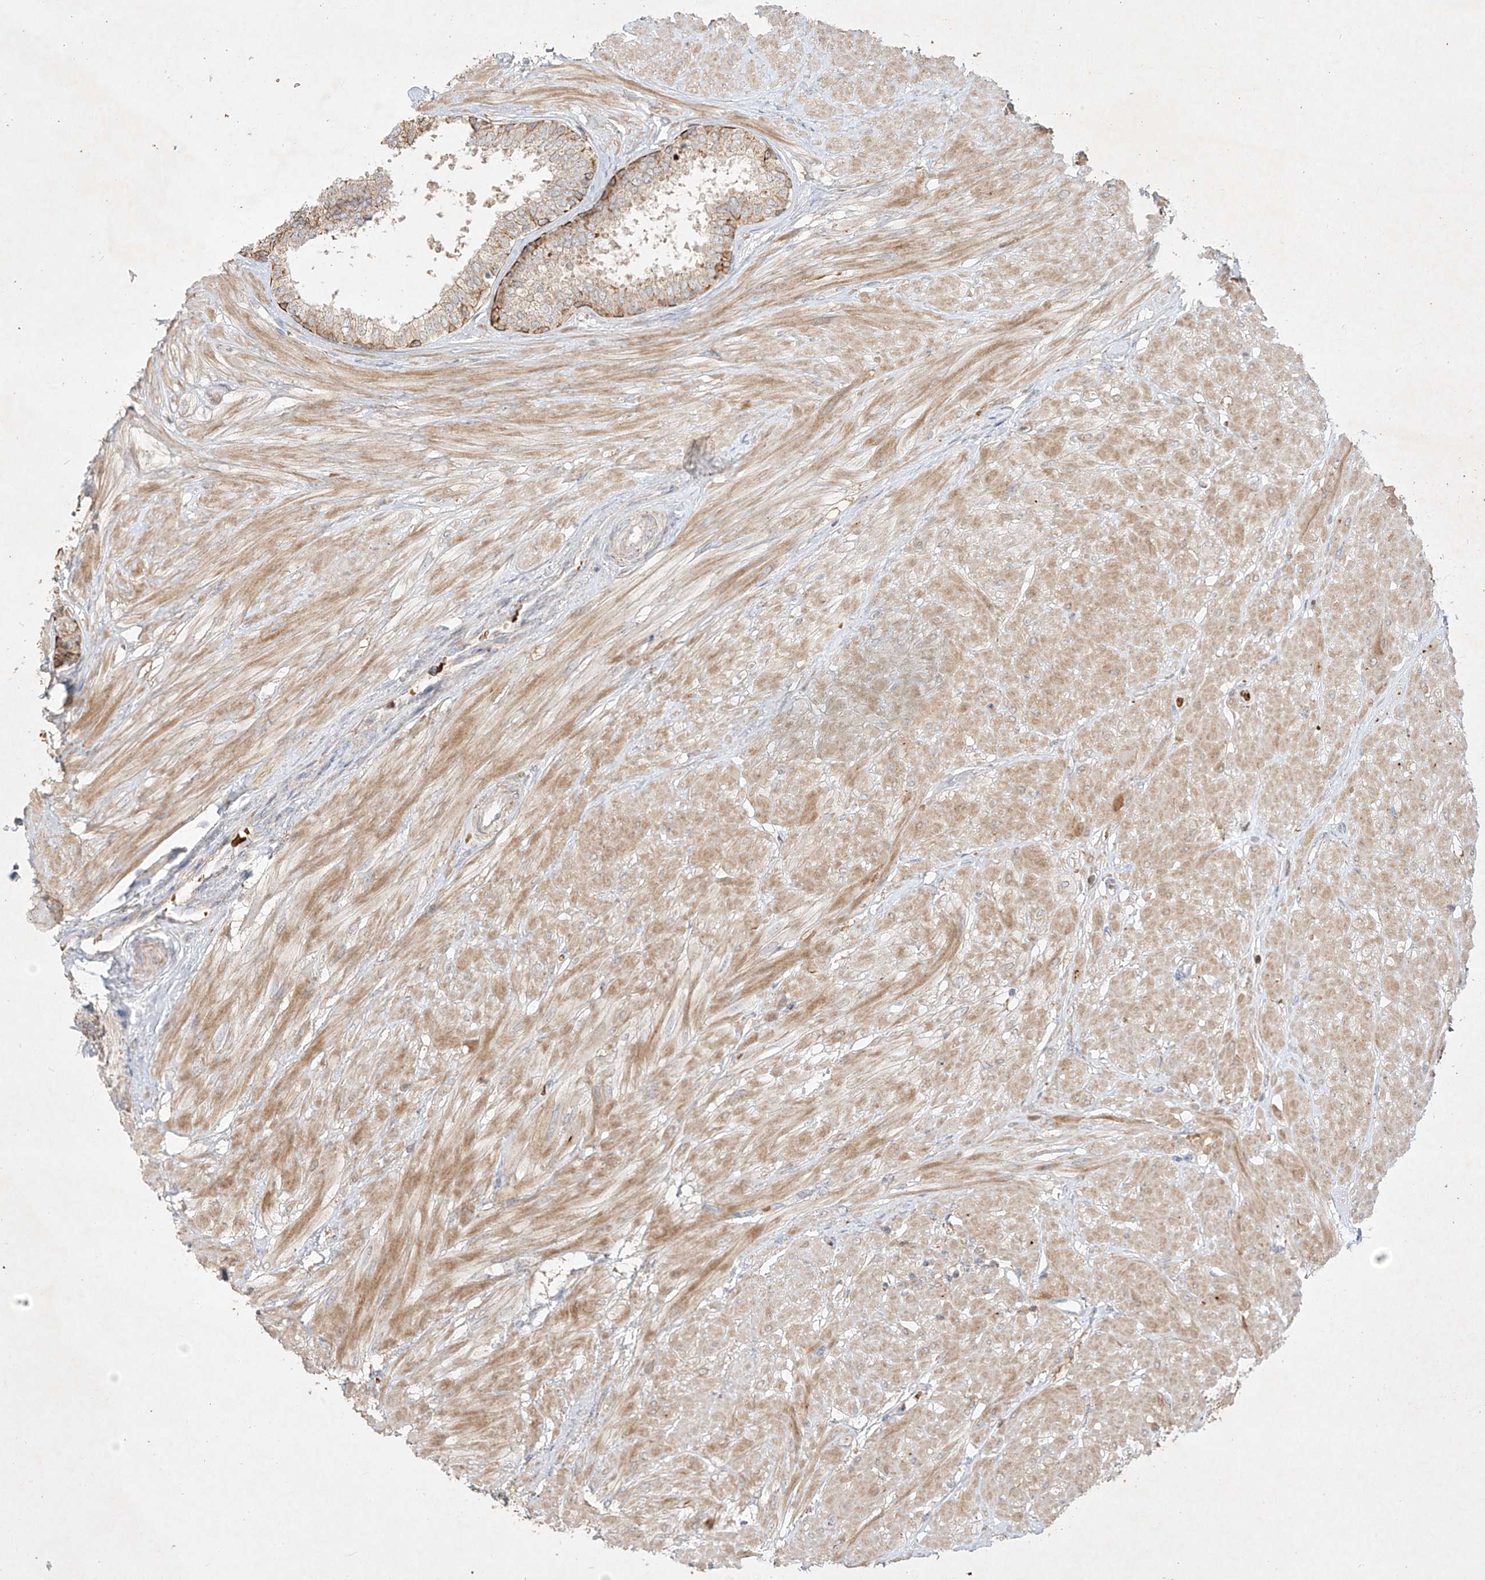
{"staining": {"intensity": "strong", "quantity": "<25%", "location": "cytoplasmic/membranous"}, "tissue": "prostate", "cell_type": "Glandular cells", "image_type": "normal", "snomed": [{"axis": "morphology", "description": "Normal tissue, NOS"}, {"axis": "topography", "description": "Prostate"}], "caption": "IHC histopathology image of unremarkable human prostate stained for a protein (brown), which reveals medium levels of strong cytoplasmic/membranous staining in approximately <25% of glandular cells.", "gene": "KPNA7", "patient": {"sex": "male", "age": 48}}